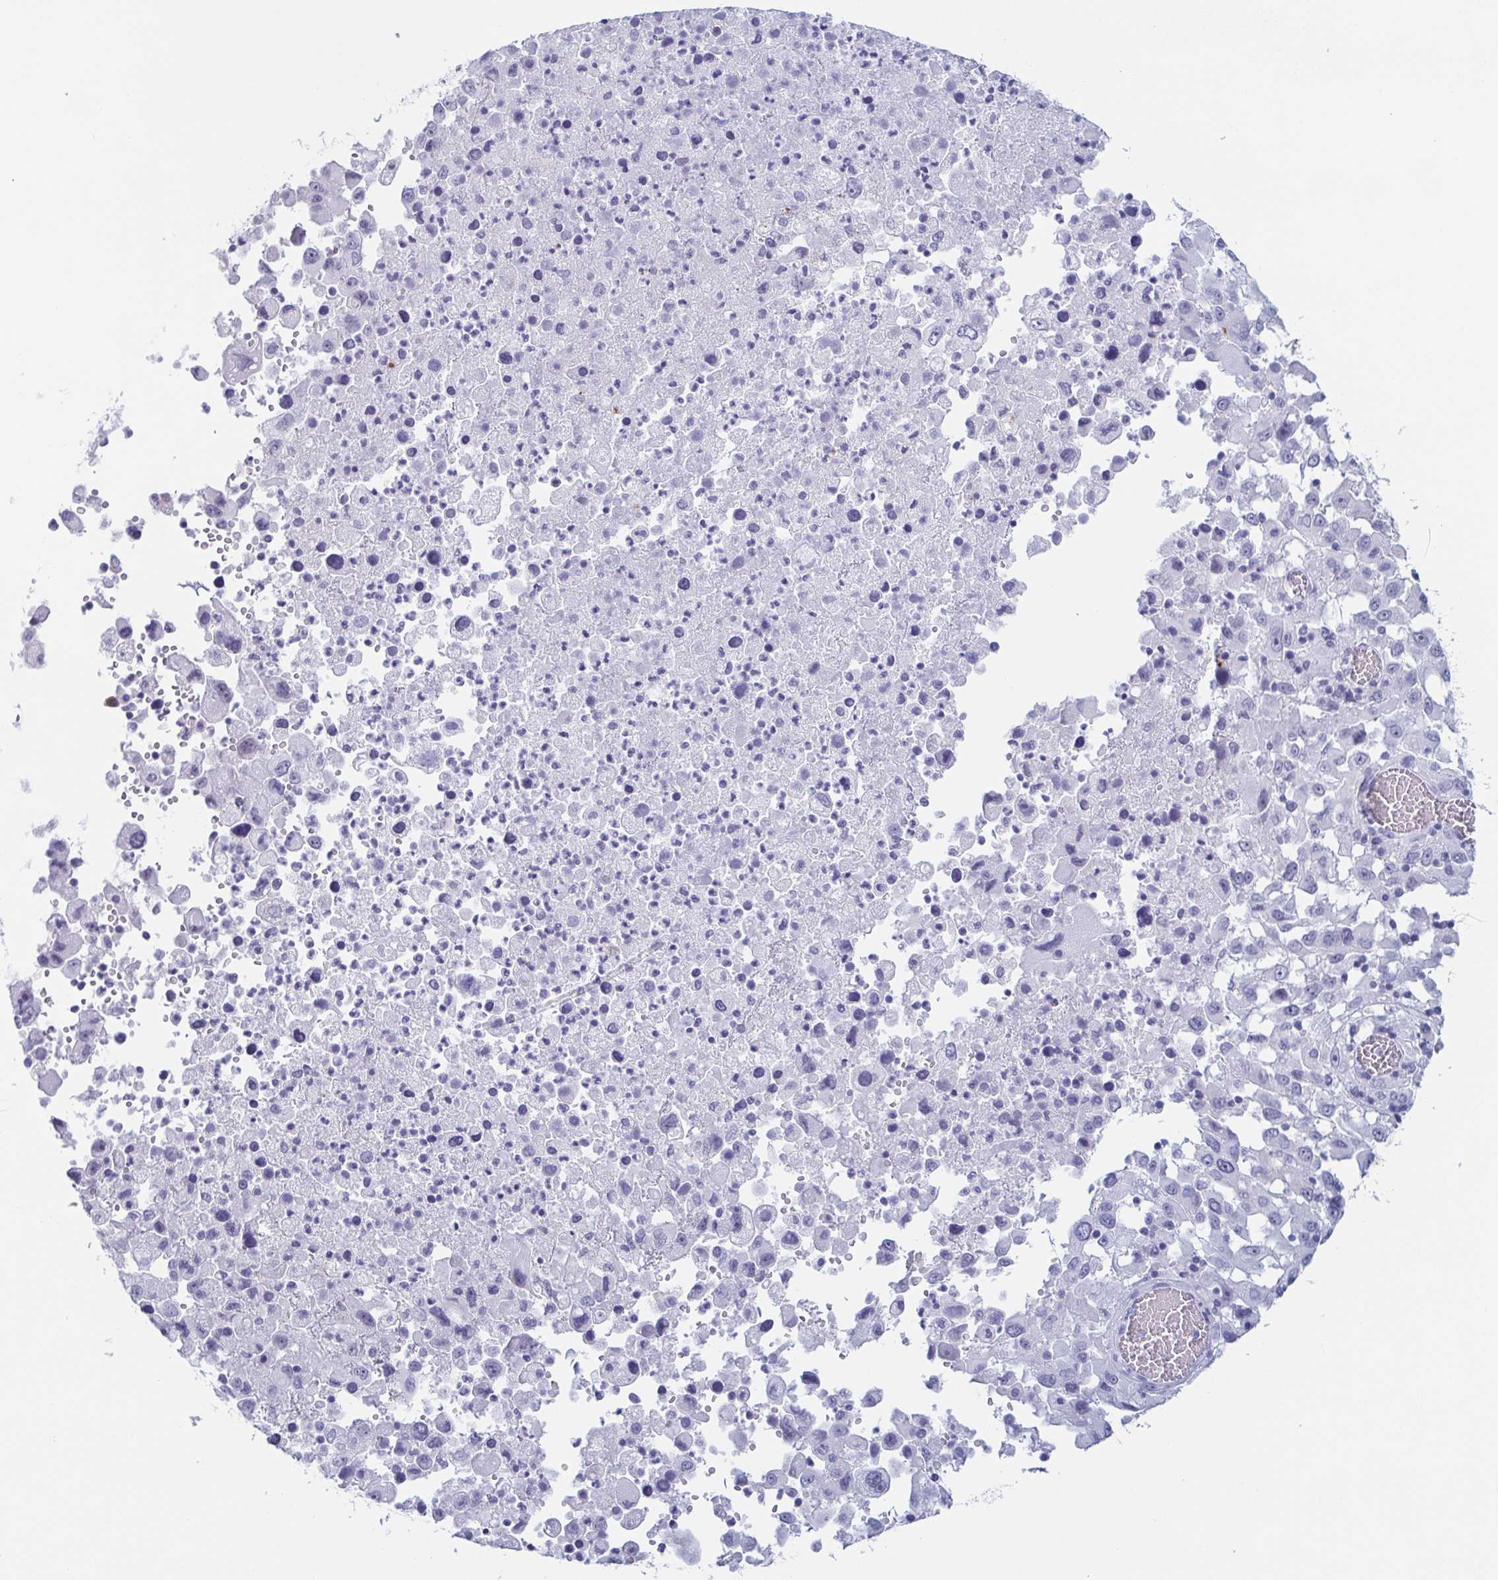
{"staining": {"intensity": "negative", "quantity": "none", "location": "none"}, "tissue": "melanoma", "cell_type": "Tumor cells", "image_type": "cancer", "snomed": [{"axis": "morphology", "description": "Malignant melanoma, Metastatic site"}, {"axis": "topography", "description": "Soft tissue"}], "caption": "A high-resolution histopathology image shows IHC staining of melanoma, which displays no significant positivity in tumor cells.", "gene": "REG4", "patient": {"sex": "male", "age": 50}}